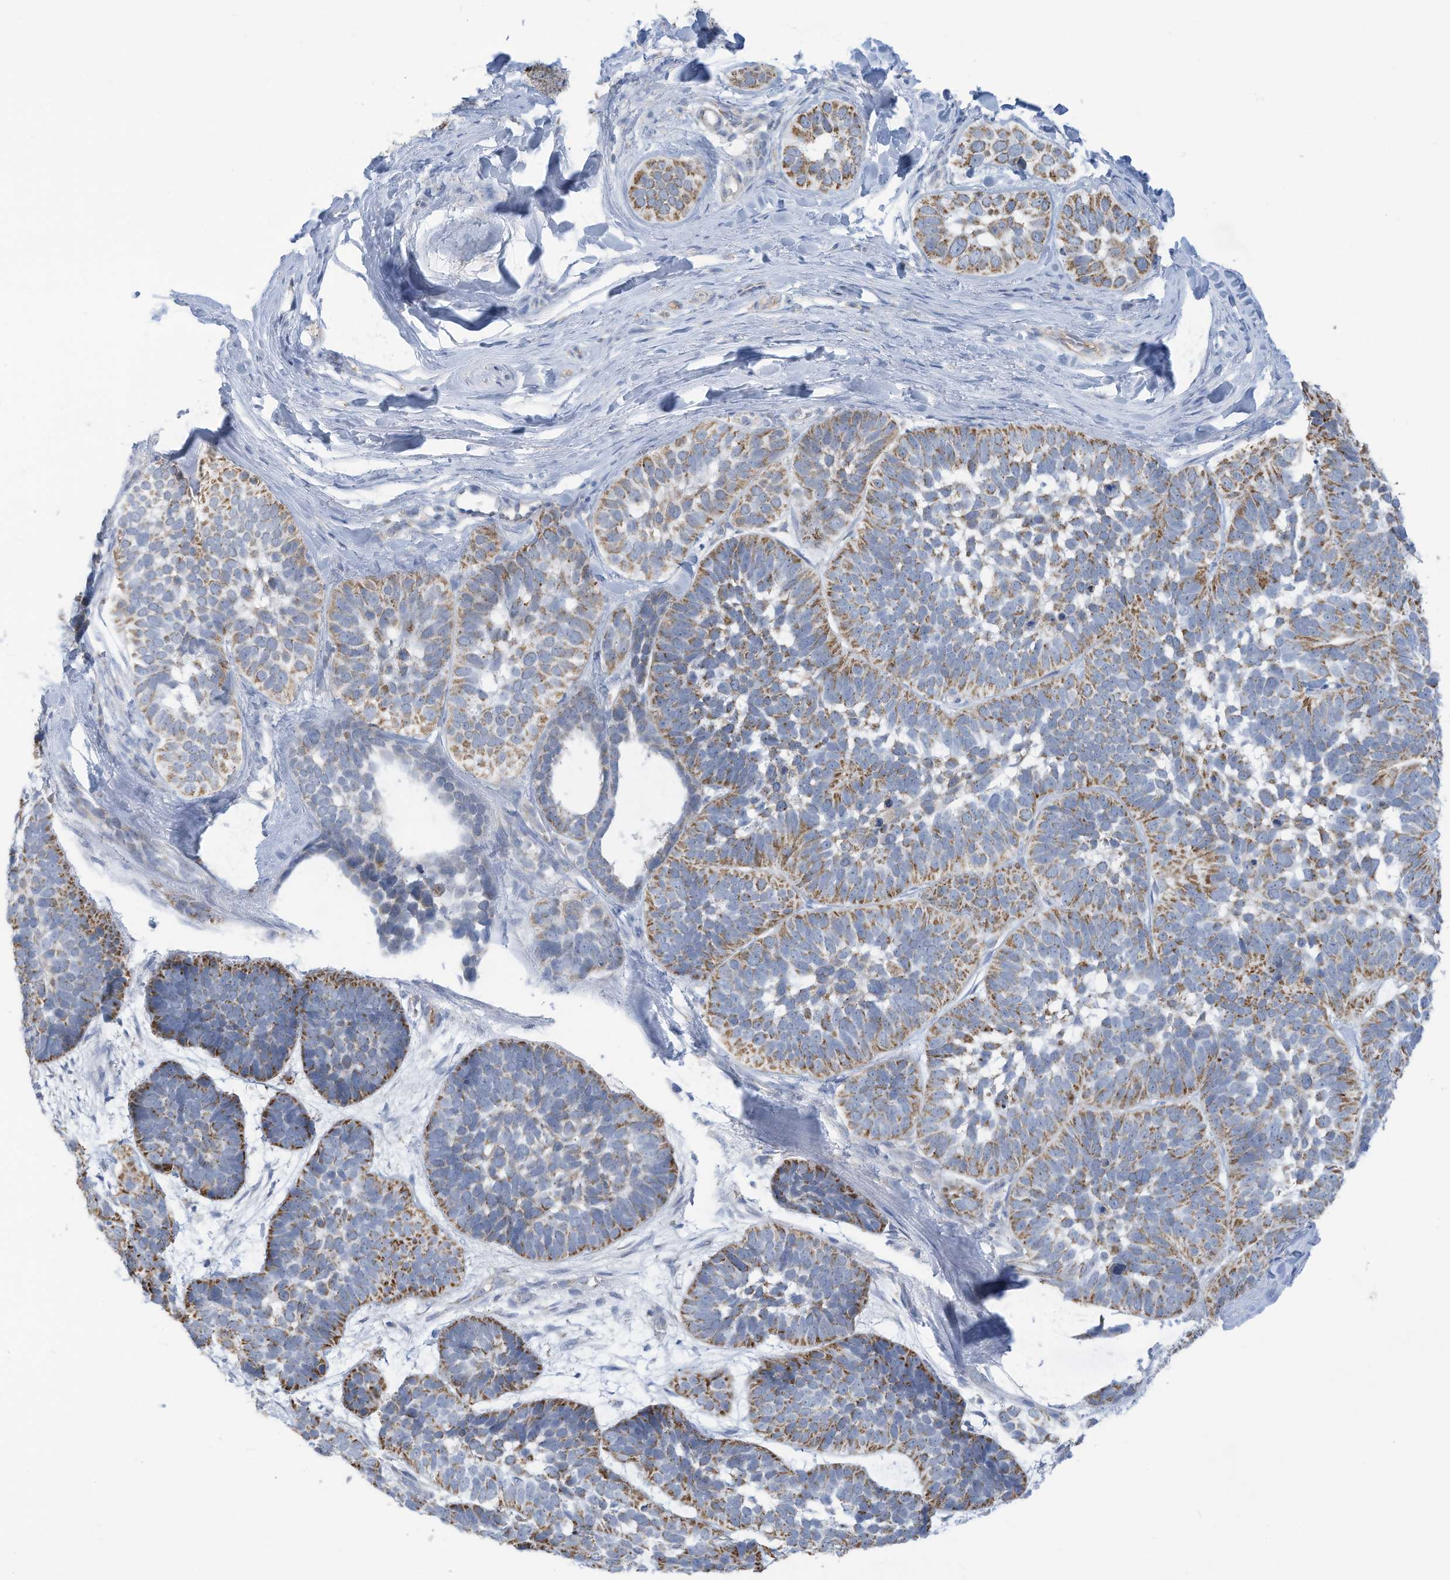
{"staining": {"intensity": "moderate", "quantity": "25%-75%", "location": "cytoplasmic/membranous"}, "tissue": "skin cancer", "cell_type": "Tumor cells", "image_type": "cancer", "snomed": [{"axis": "morphology", "description": "Basal cell carcinoma"}, {"axis": "topography", "description": "Skin"}], "caption": "Brown immunohistochemical staining in human basal cell carcinoma (skin) shows moderate cytoplasmic/membranous staining in about 25%-75% of tumor cells. The staining was performed using DAB (3,3'-diaminobenzidine), with brown indicating positive protein expression. Nuclei are stained blue with hematoxylin.", "gene": "NLN", "patient": {"sex": "male", "age": 62}}